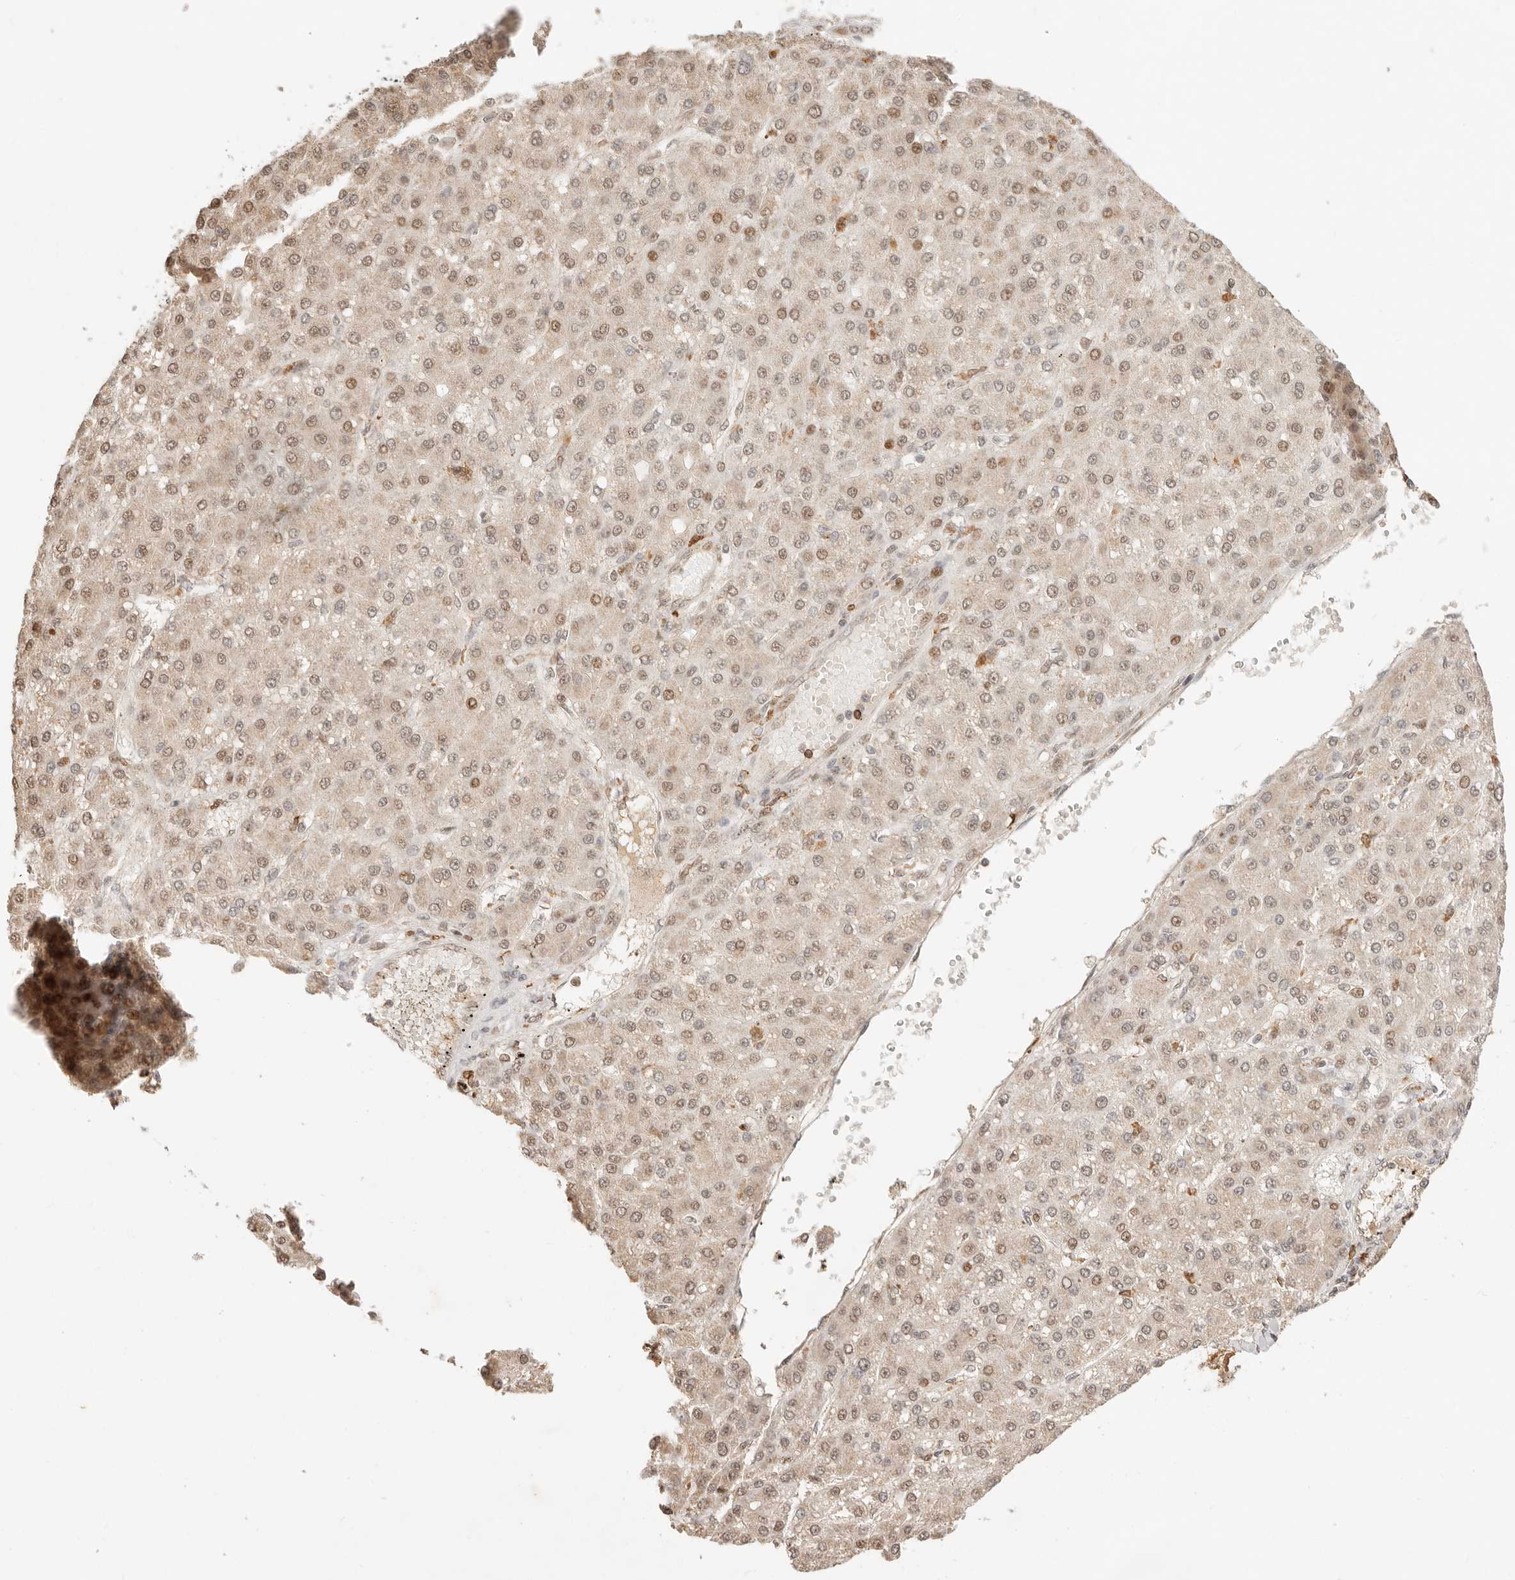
{"staining": {"intensity": "moderate", "quantity": "25%-75%", "location": "nuclear"}, "tissue": "liver cancer", "cell_type": "Tumor cells", "image_type": "cancer", "snomed": [{"axis": "morphology", "description": "Carcinoma, Hepatocellular, NOS"}, {"axis": "topography", "description": "Liver"}], "caption": "Liver hepatocellular carcinoma tissue shows moderate nuclear expression in approximately 25%-75% of tumor cells, visualized by immunohistochemistry. (DAB (3,3'-diaminobenzidine) IHC with brightfield microscopy, high magnification).", "gene": "NPAS2", "patient": {"sex": "male", "age": 67}}